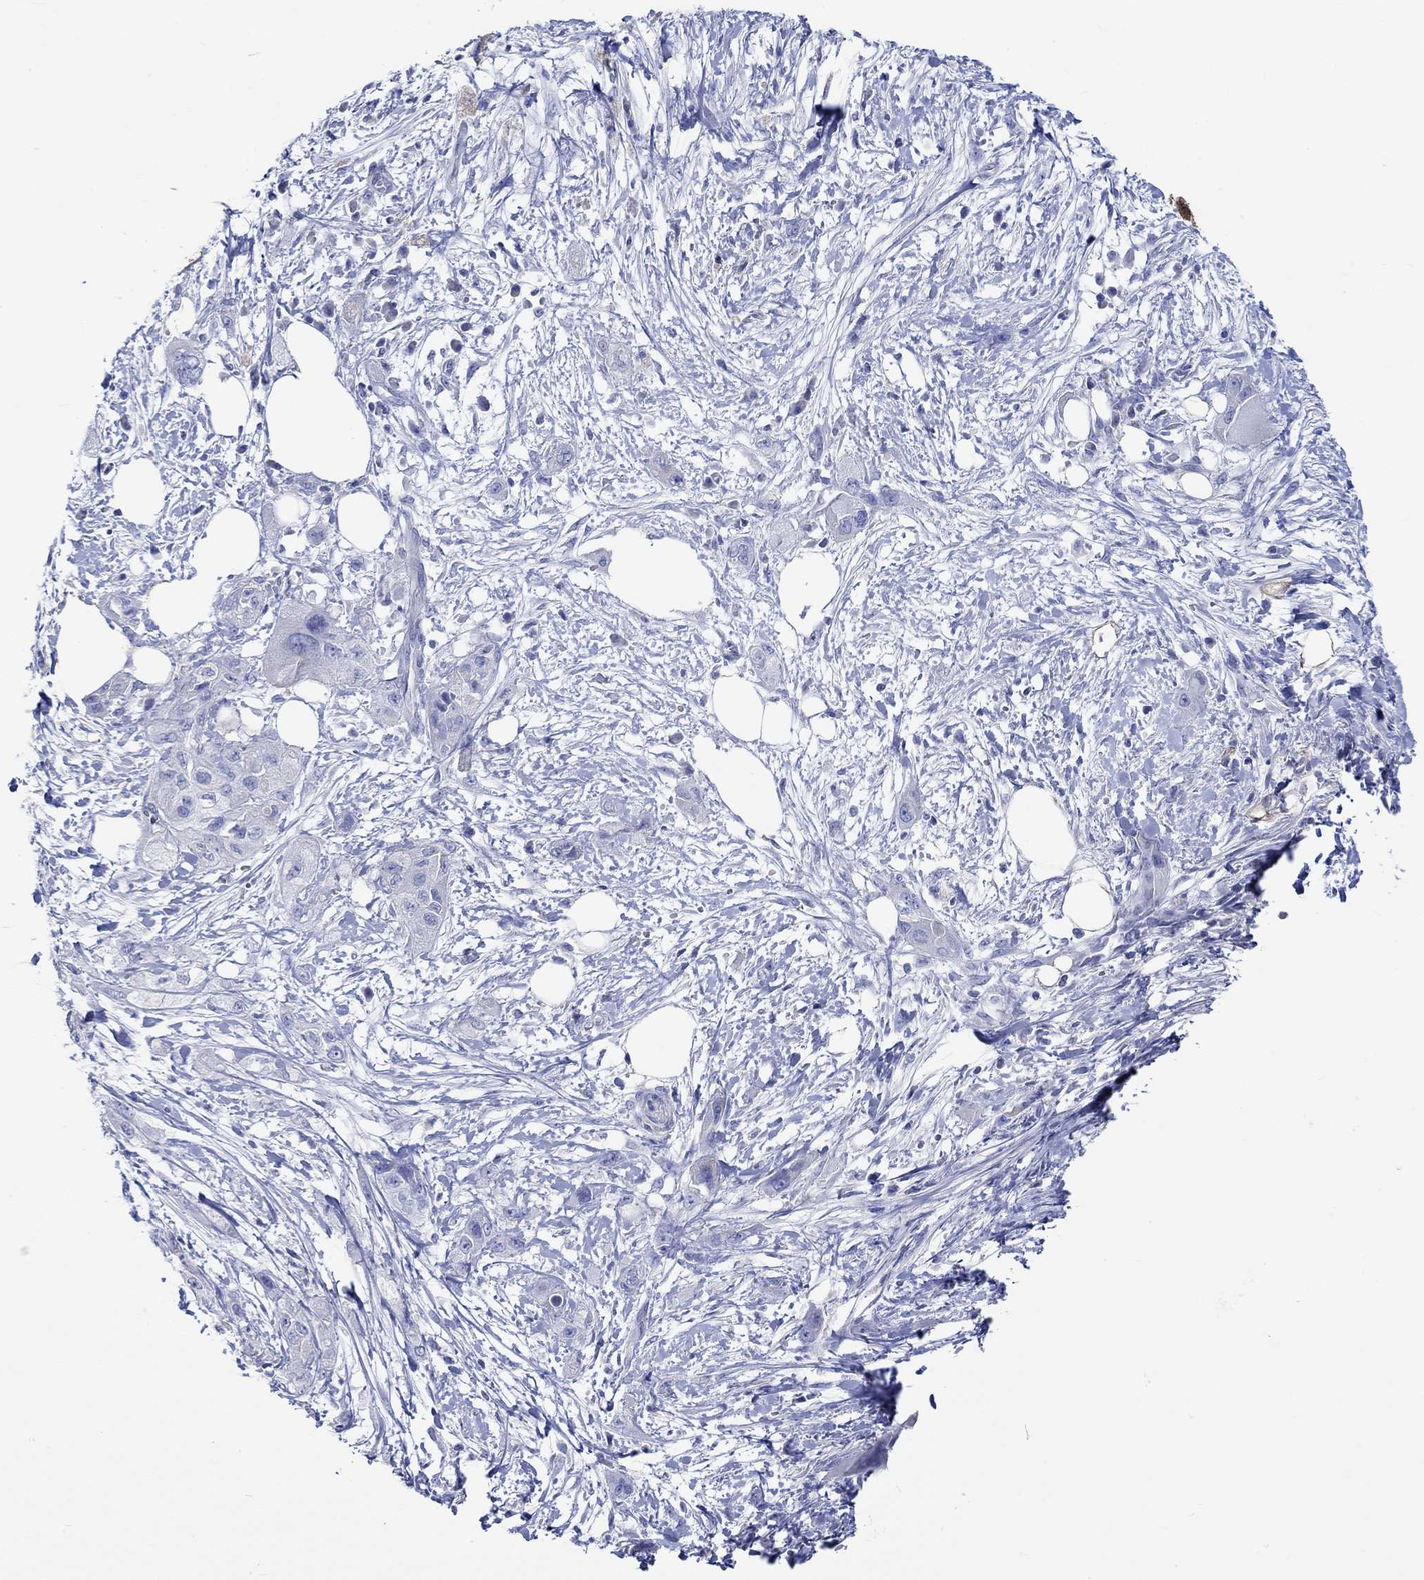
{"staining": {"intensity": "negative", "quantity": "none", "location": "none"}, "tissue": "pancreatic cancer", "cell_type": "Tumor cells", "image_type": "cancer", "snomed": [{"axis": "morphology", "description": "Adenocarcinoma, NOS"}, {"axis": "topography", "description": "Pancreas"}], "caption": "Tumor cells are negative for brown protein staining in pancreatic cancer.", "gene": "CPLX2", "patient": {"sex": "male", "age": 72}}